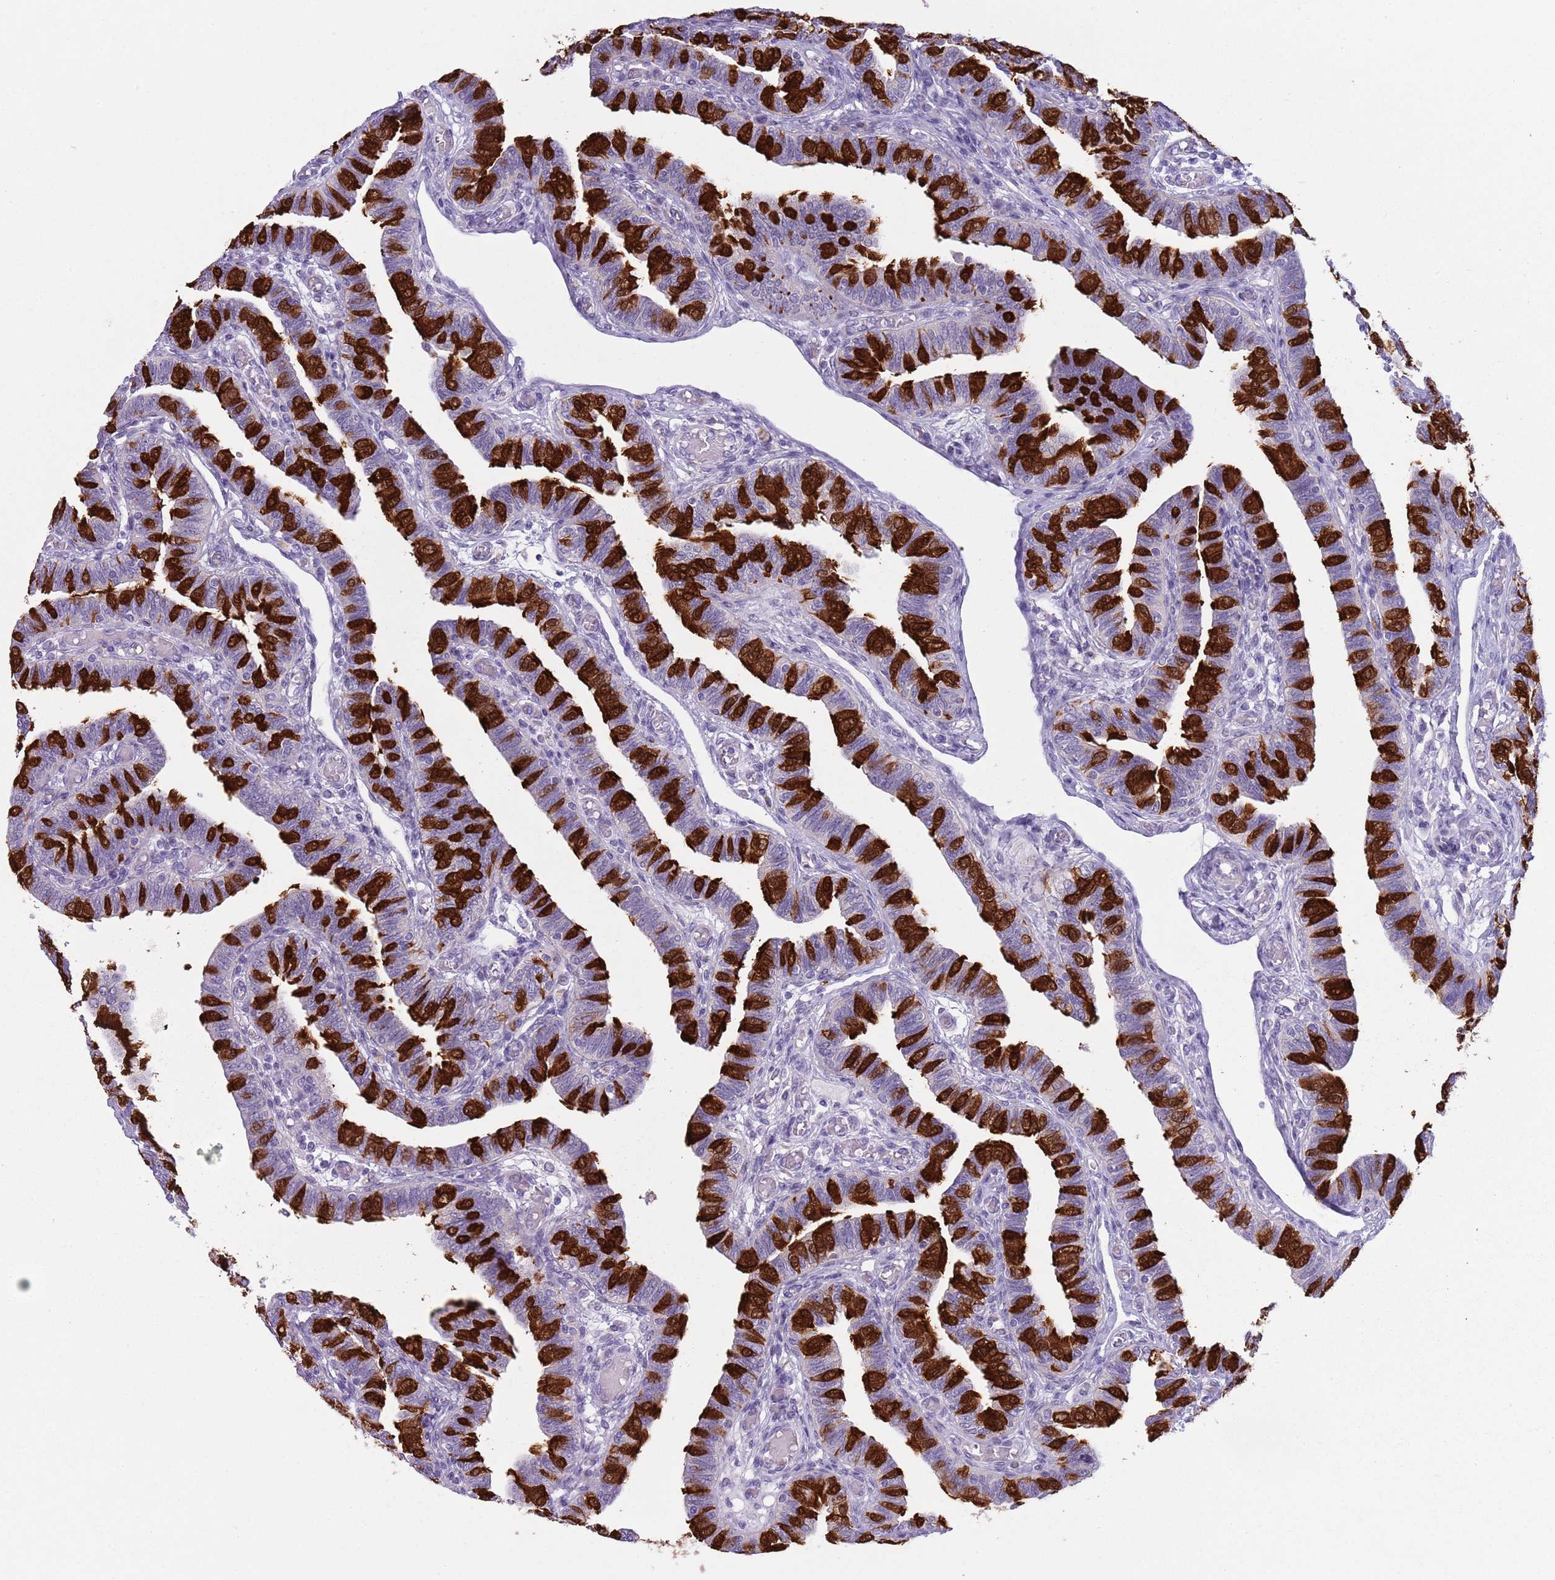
{"staining": {"intensity": "strong", "quantity": "25%-75%", "location": "cytoplasmic/membranous"}, "tissue": "fallopian tube", "cell_type": "Glandular cells", "image_type": "normal", "snomed": [{"axis": "morphology", "description": "Normal tissue, NOS"}, {"axis": "topography", "description": "Fallopian tube"}], "caption": "IHC micrograph of unremarkable fallopian tube: fallopian tube stained using immunohistochemistry (IHC) shows high levels of strong protein expression localized specifically in the cytoplasmic/membranous of glandular cells, appearing as a cytoplasmic/membranous brown color.", "gene": "ZFP2", "patient": {"sex": "female", "age": 39}}